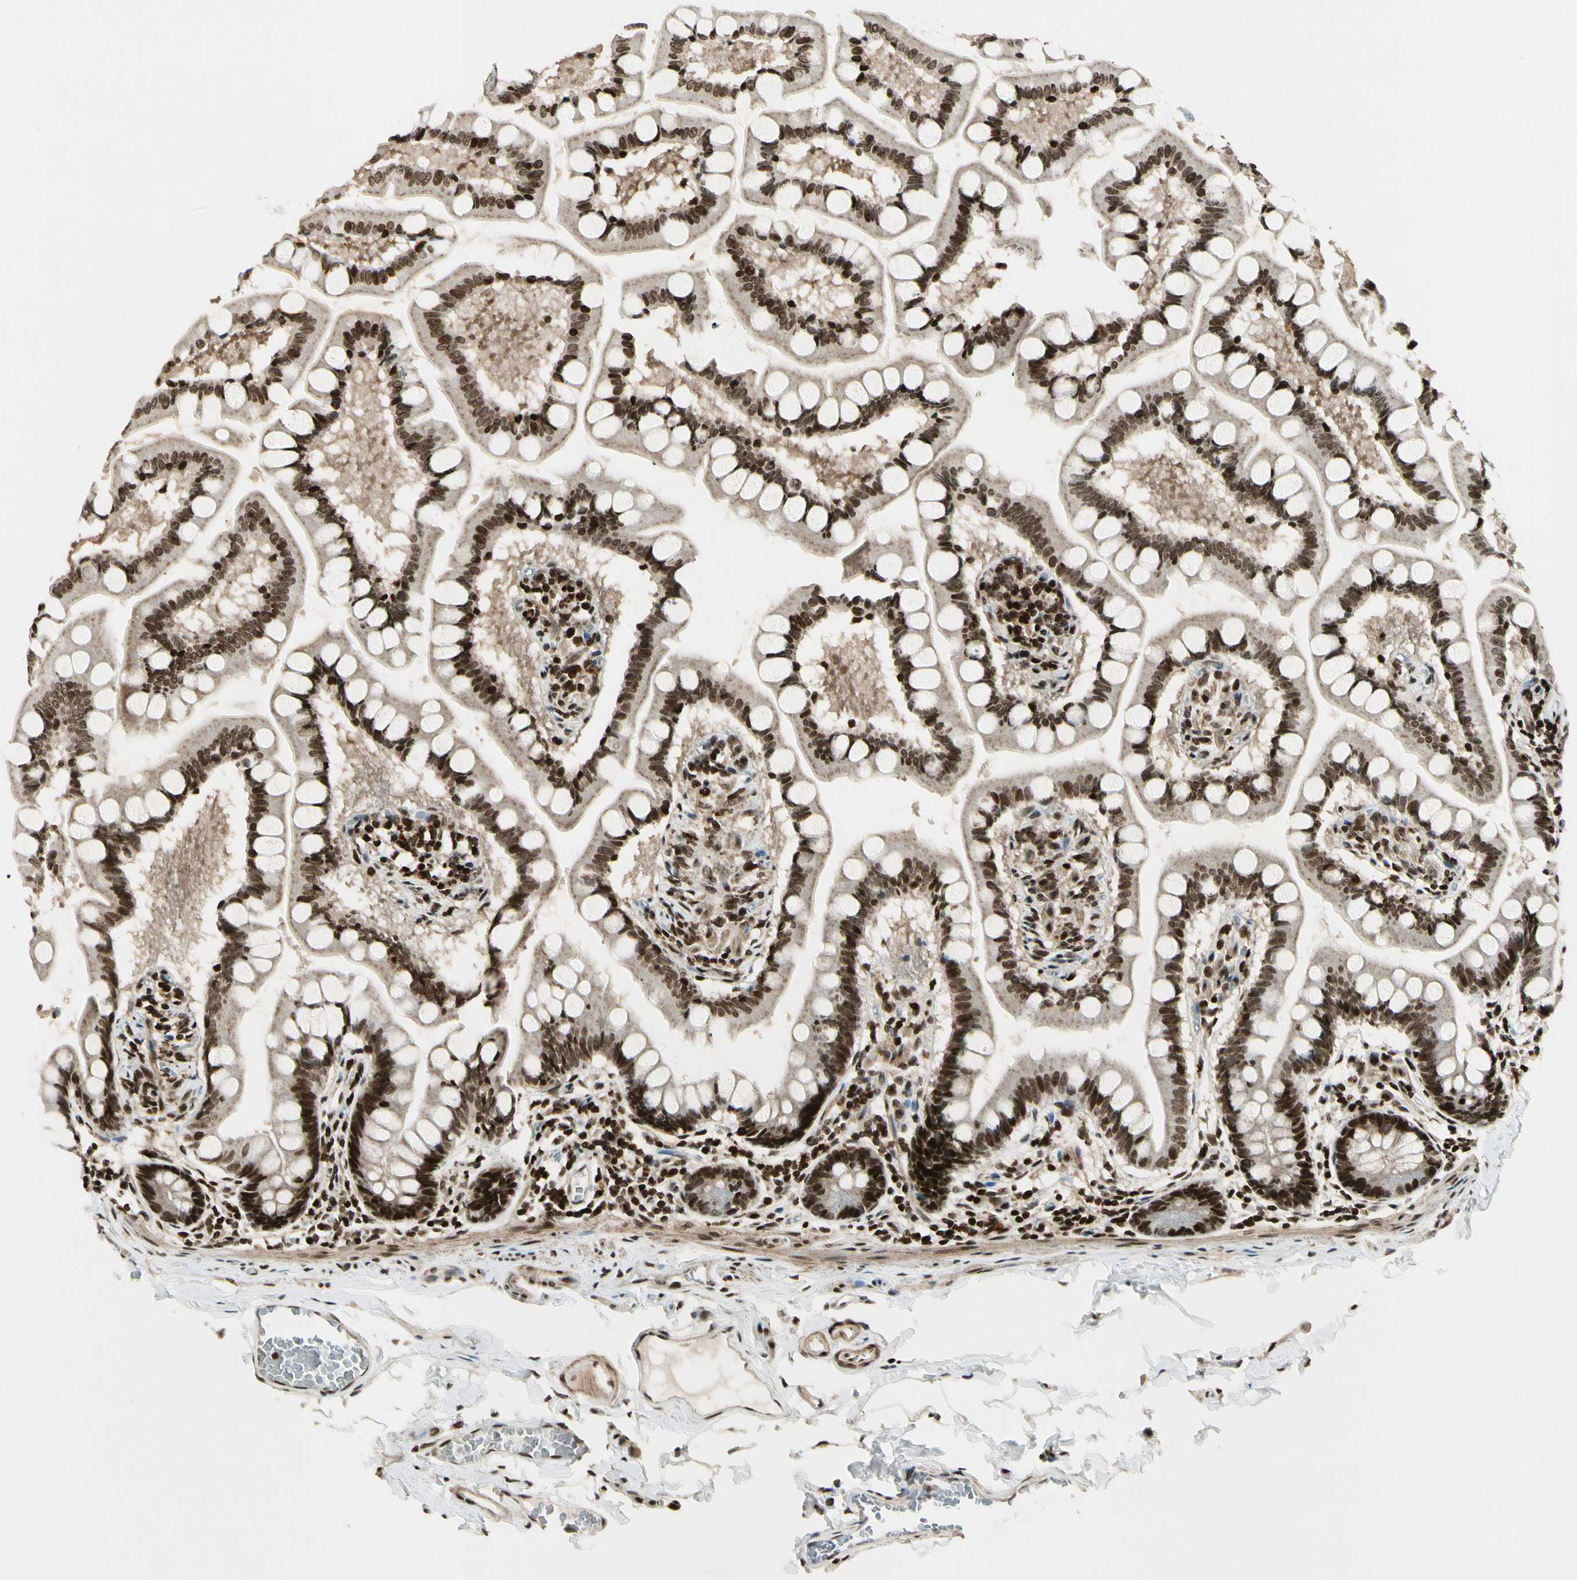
{"staining": {"intensity": "strong", "quantity": ">75%", "location": "nuclear"}, "tissue": "small intestine", "cell_type": "Glandular cells", "image_type": "normal", "snomed": [{"axis": "morphology", "description": "Normal tissue, NOS"}, {"axis": "topography", "description": "Small intestine"}], "caption": "Protein staining reveals strong nuclear expression in approximately >75% of glandular cells in unremarkable small intestine. The staining was performed using DAB, with brown indicating positive protein expression. Nuclei are stained blue with hematoxylin.", "gene": "TSHZ3", "patient": {"sex": "male", "age": 41}}